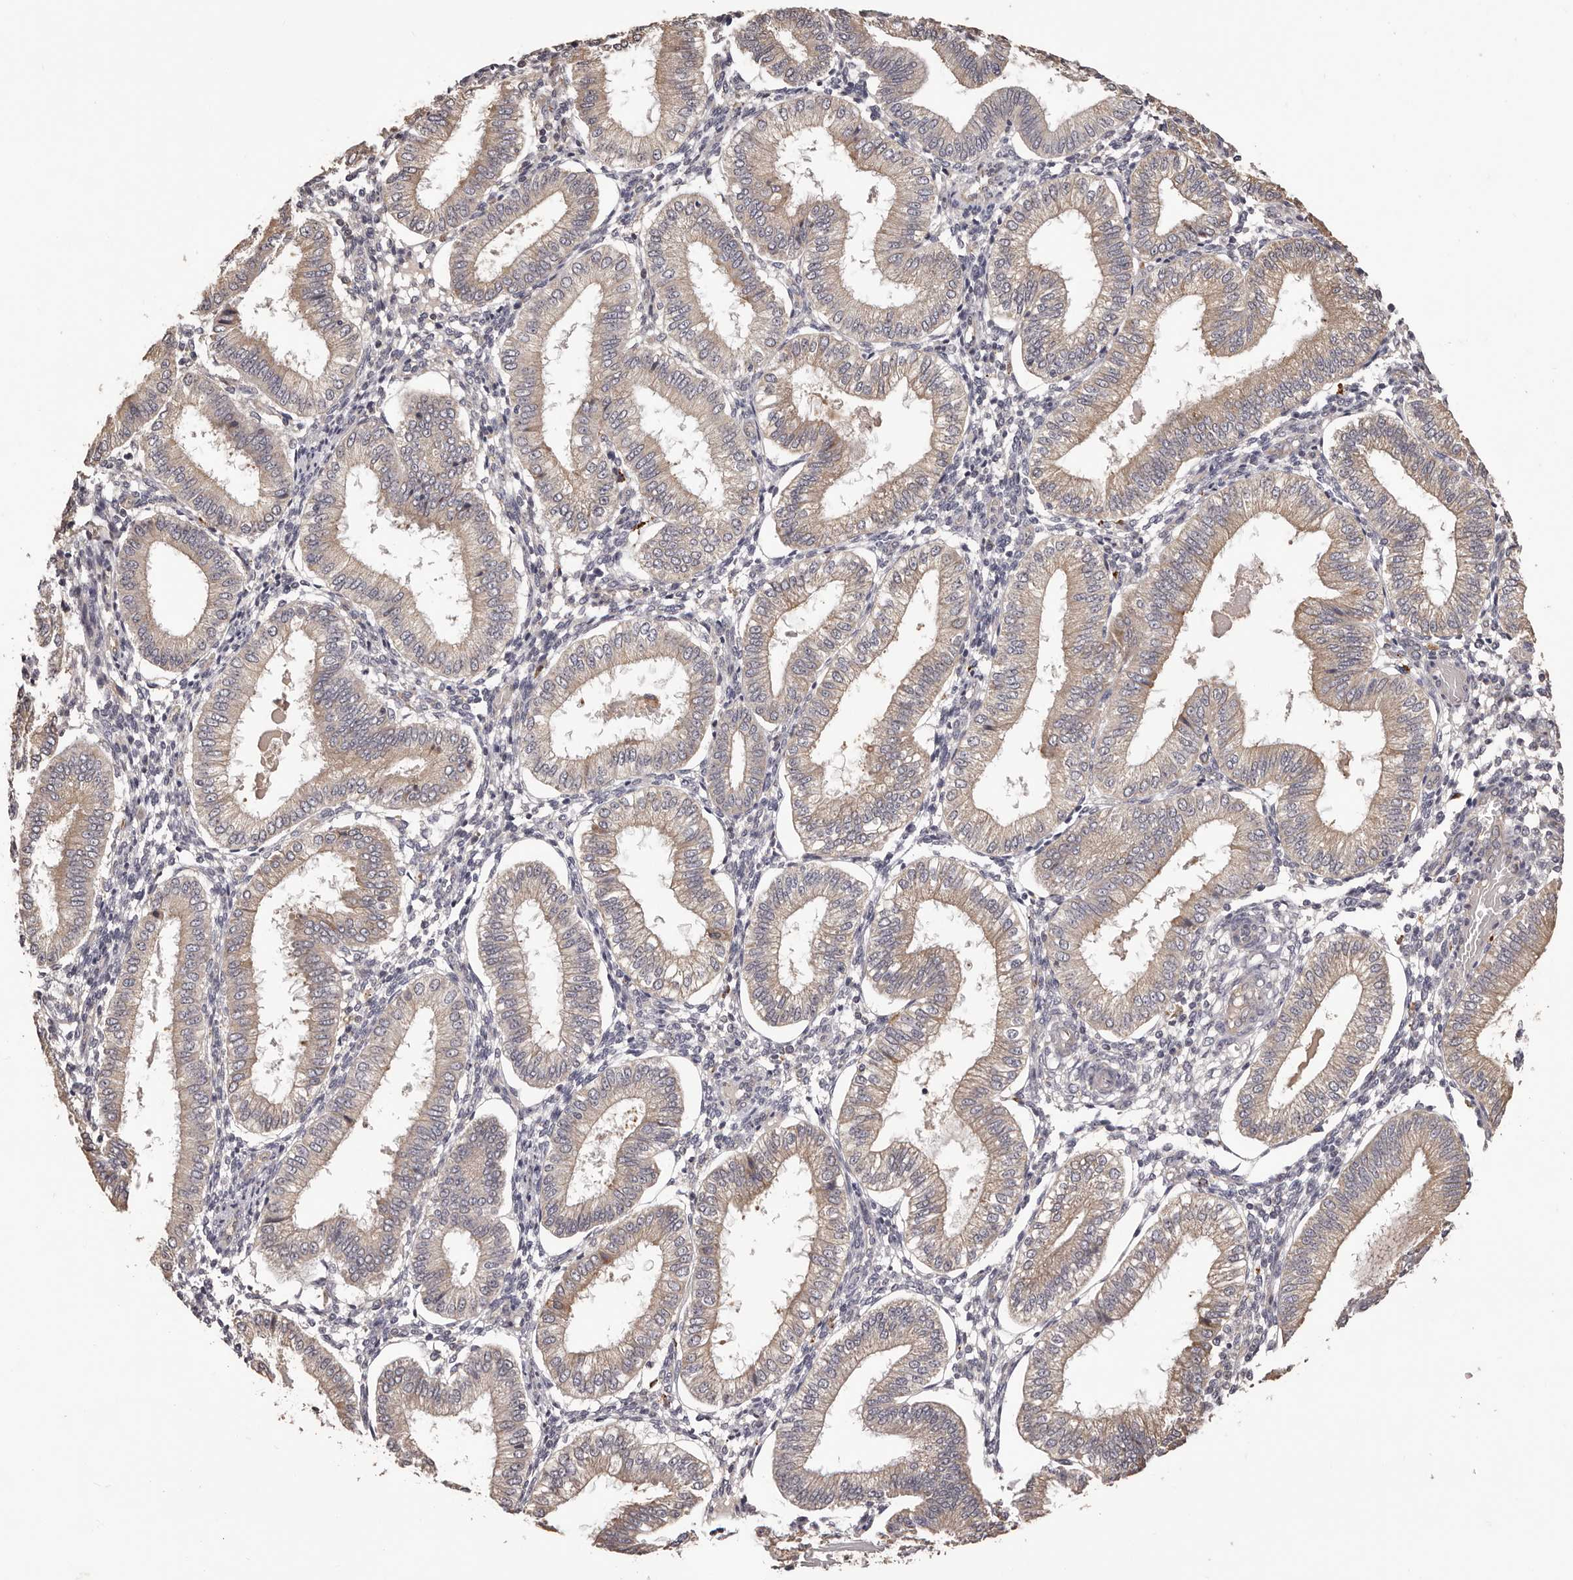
{"staining": {"intensity": "negative", "quantity": "none", "location": "none"}, "tissue": "endometrium", "cell_type": "Cells in endometrial stroma", "image_type": "normal", "snomed": [{"axis": "morphology", "description": "Normal tissue, NOS"}, {"axis": "topography", "description": "Endometrium"}], "caption": "Photomicrograph shows no protein expression in cells in endometrial stroma of unremarkable endometrium.", "gene": "ETNK1", "patient": {"sex": "female", "age": 39}}